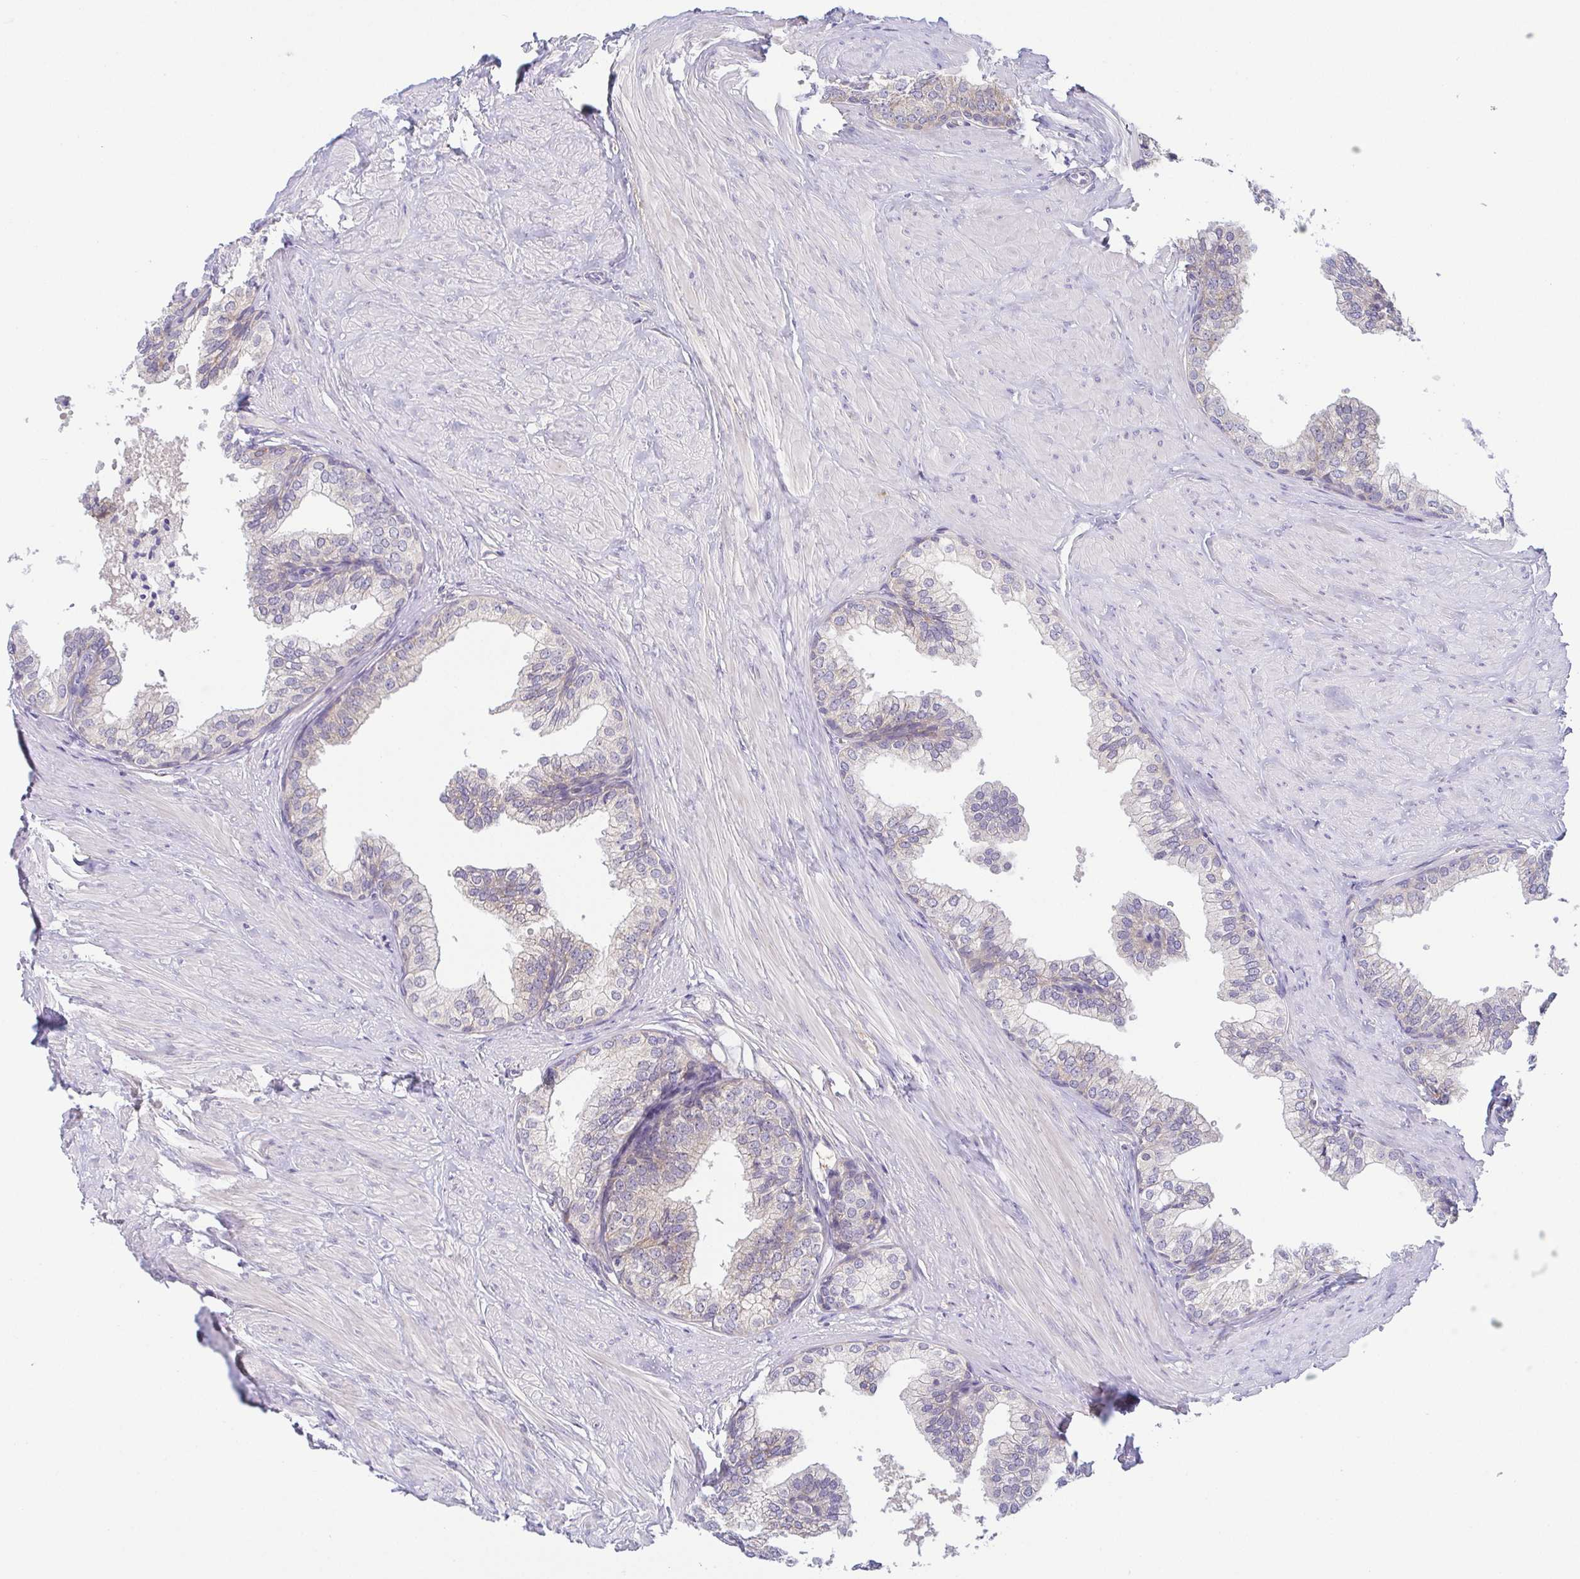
{"staining": {"intensity": "weak", "quantity": "<25%", "location": "cytoplasmic/membranous"}, "tissue": "prostate", "cell_type": "Glandular cells", "image_type": "normal", "snomed": [{"axis": "morphology", "description": "Normal tissue, NOS"}, {"axis": "topography", "description": "Prostate"}, {"axis": "topography", "description": "Peripheral nerve tissue"}], "caption": "A photomicrograph of human prostate is negative for staining in glandular cells.", "gene": "BCL2L1", "patient": {"sex": "male", "age": 55}}